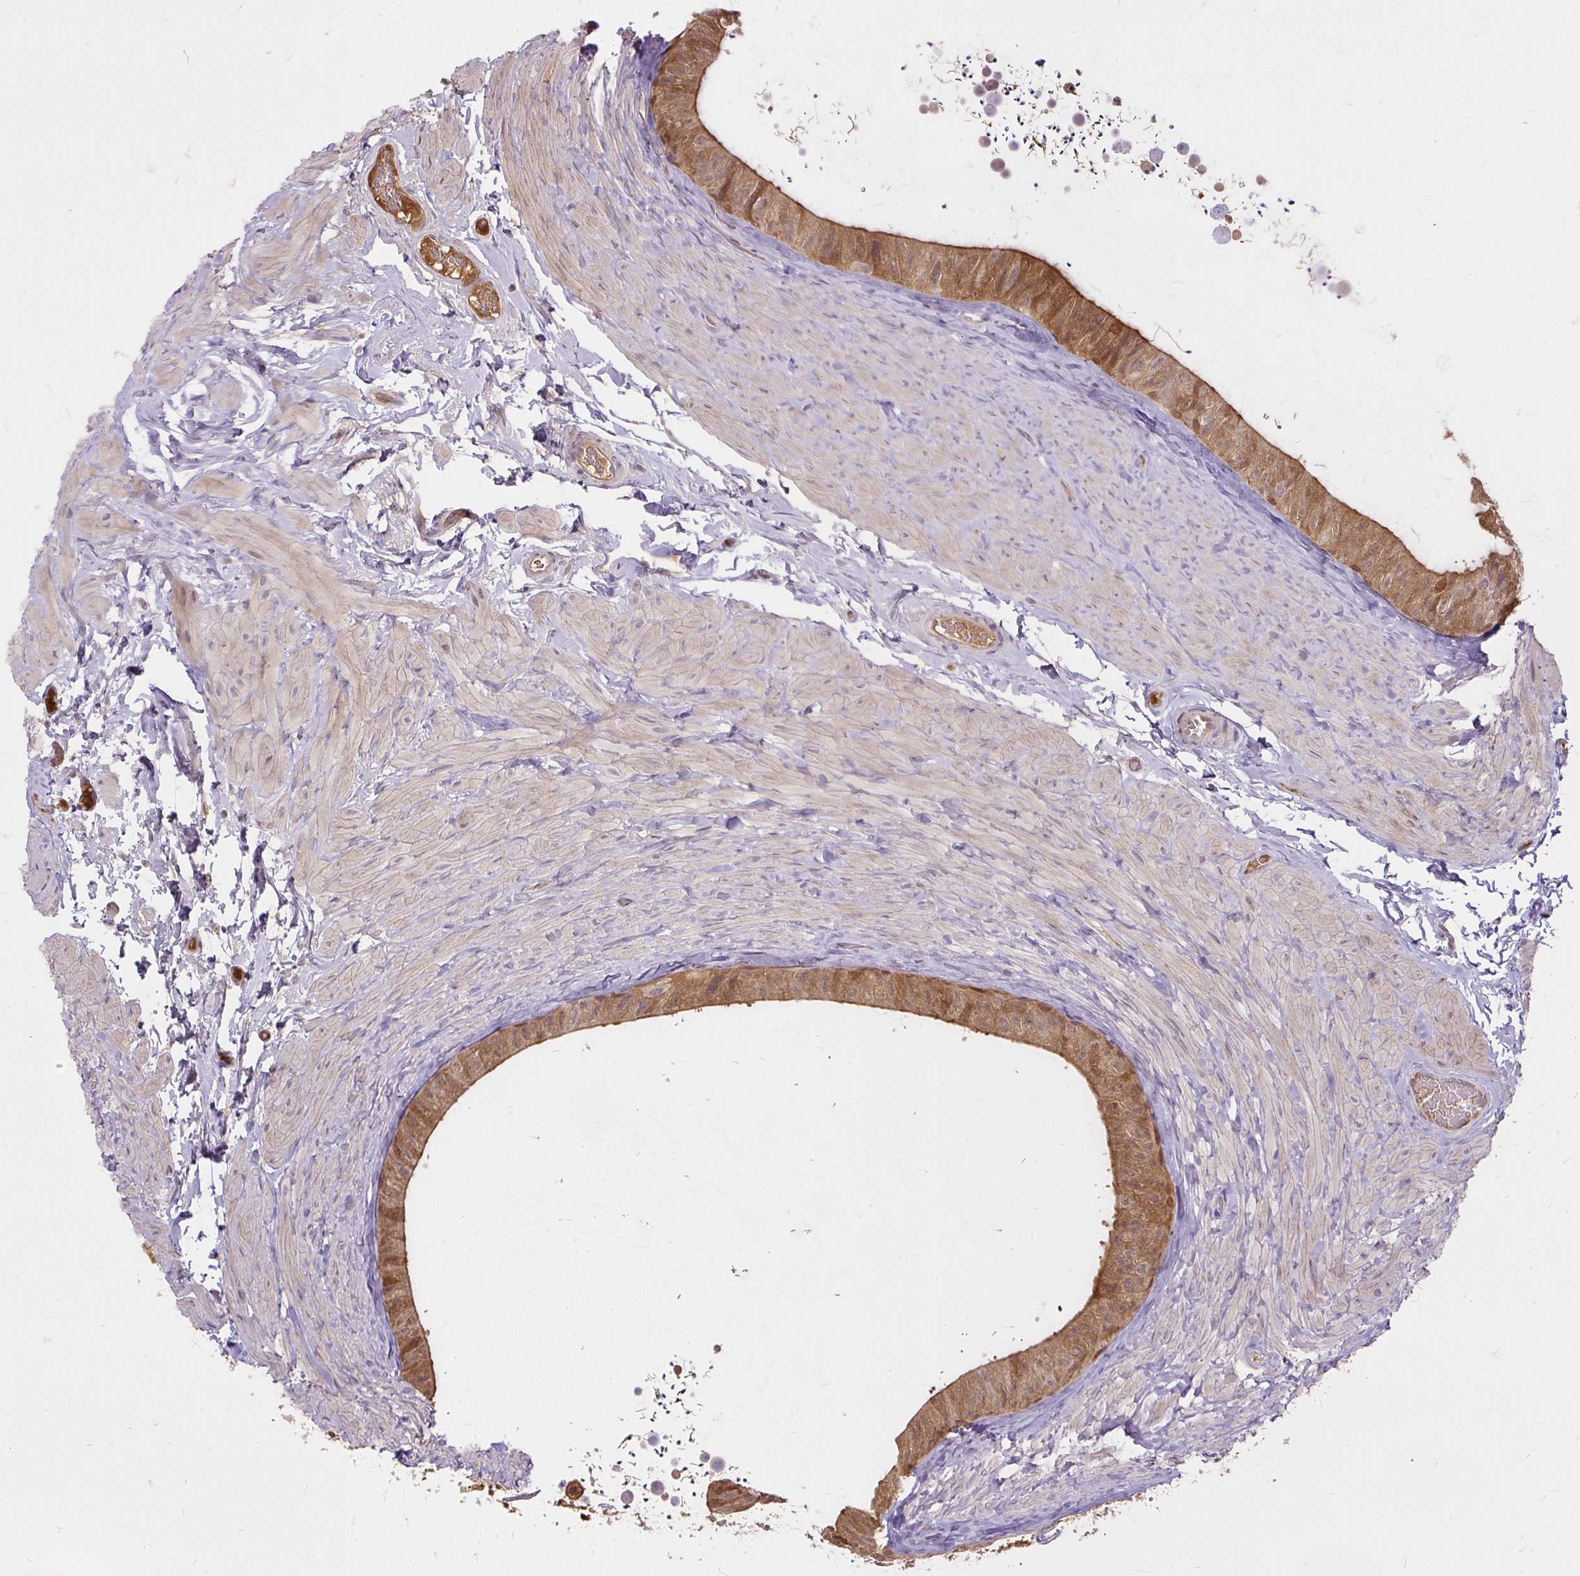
{"staining": {"intensity": "moderate", "quantity": ">75%", "location": "cytoplasmic/membranous"}, "tissue": "epididymis", "cell_type": "Glandular cells", "image_type": "normal", "snomed": [{"axis": "morphology", "description": "Normal tissue, NOS"}, {"axis": "topography", "description": "Epididymis, spermatic cord, NOS"}, {"axis": "topography", "description": "Epididymis"}], "caption": "IHC (DAB) staining of normal epididymis exhibits moderate cytoplasmic/membranous protein staining in about >75% of glandular cells.", "gene": "AP5S1", "patient": {"sex": "male", "age": 31}}